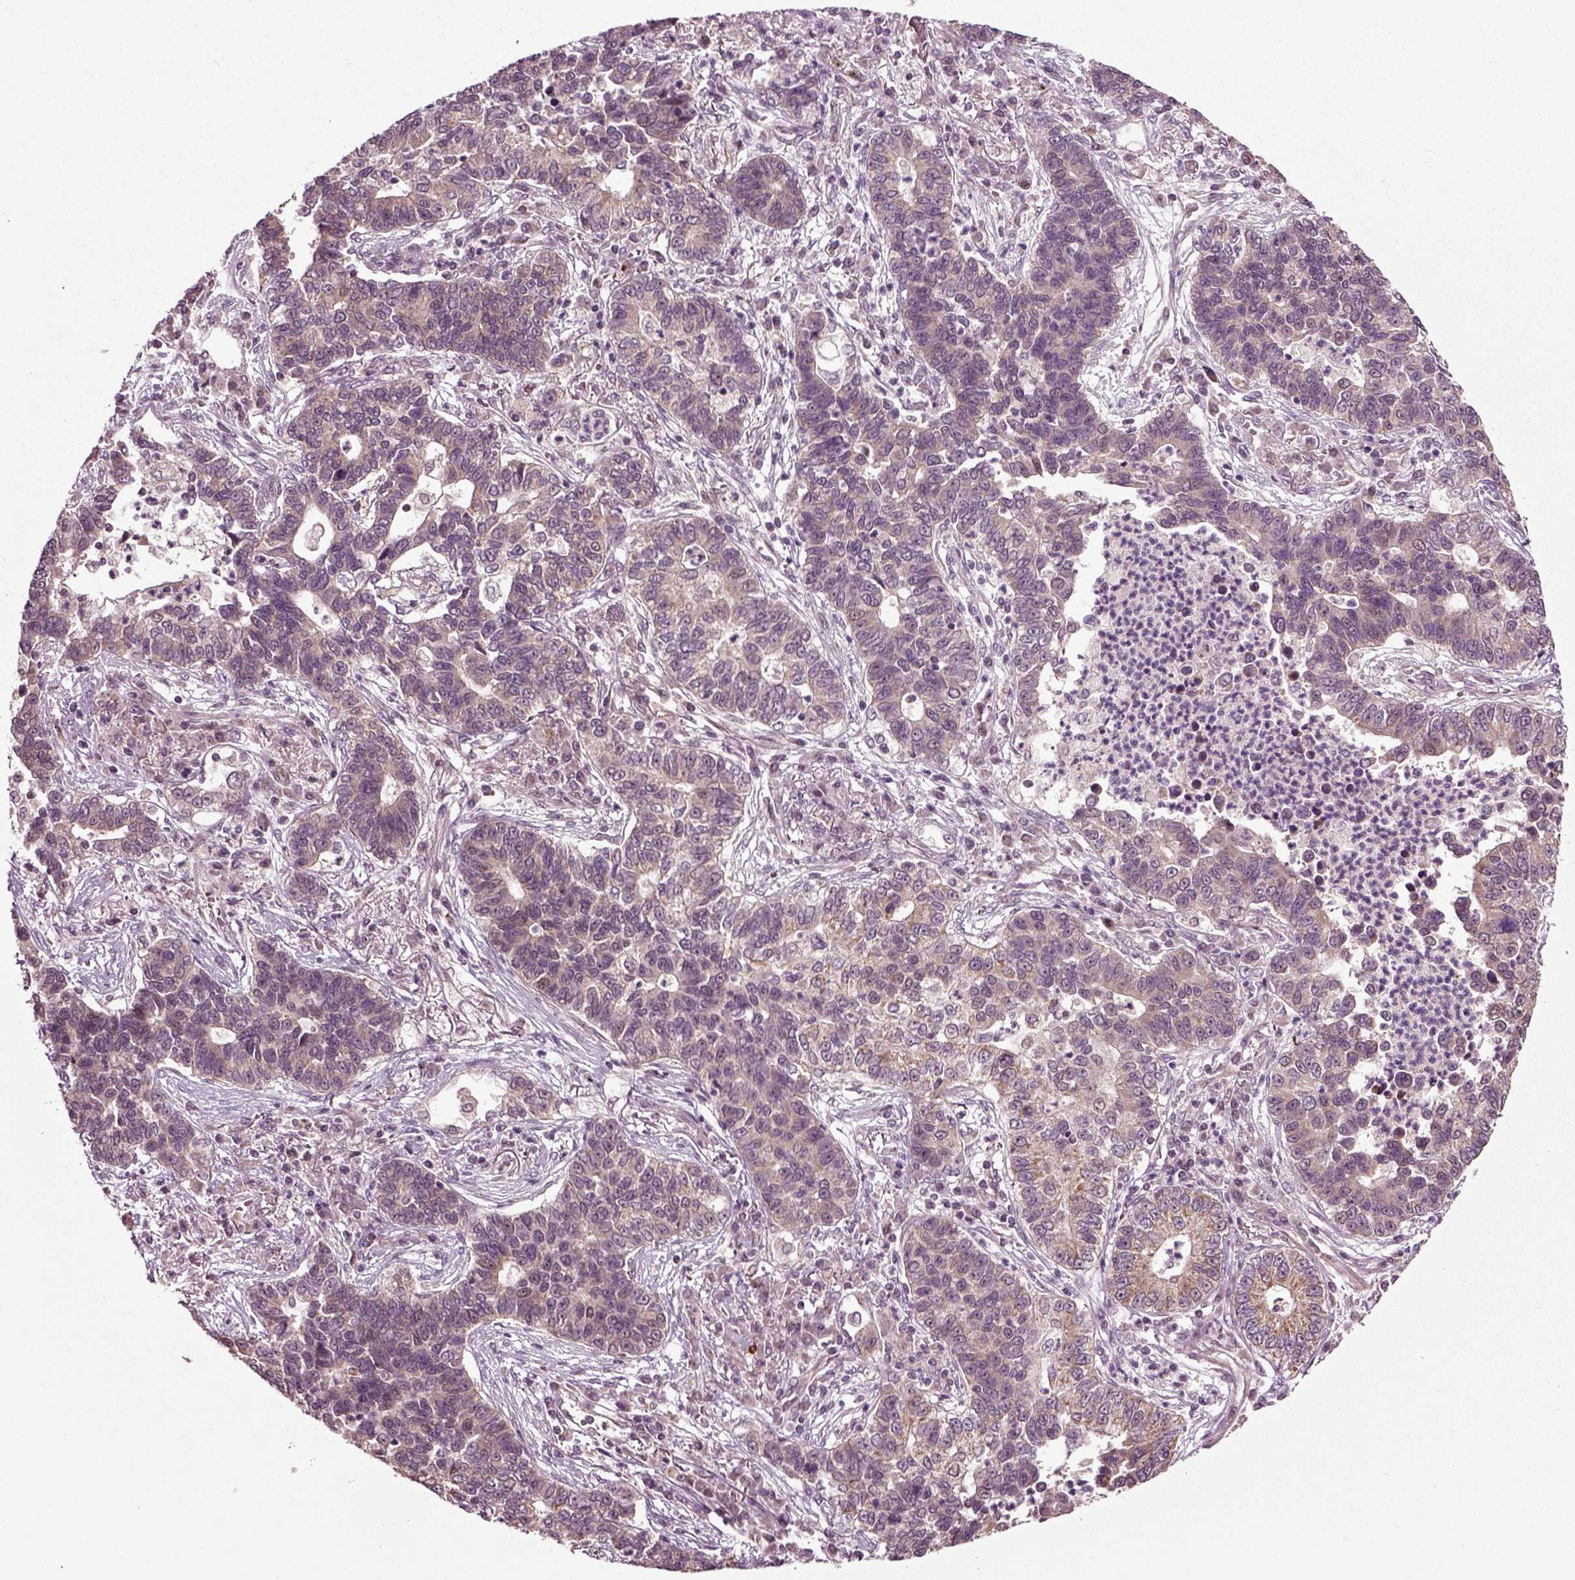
{"staining": {"intensity": "weak", "quantity": ">75%", "location": "cytoplasmic/membranous"}, "tissue": "lung cancer", "cell_type": "Tumor cells", "image_type": "cancer", "snomed": [{"axis": "morphology", "description": "Adenocarcinoma, NOS"}, {"axis": "topography", "description": "Lung"}], "caption": "Tumor cells reveal low levels of weak cytoplasmic/membranous positivity in approximately >75% of cells in human lung adenocarcinoma.", "gene": "PLCD3", "patient": {"sex": "female", "age": 57}}